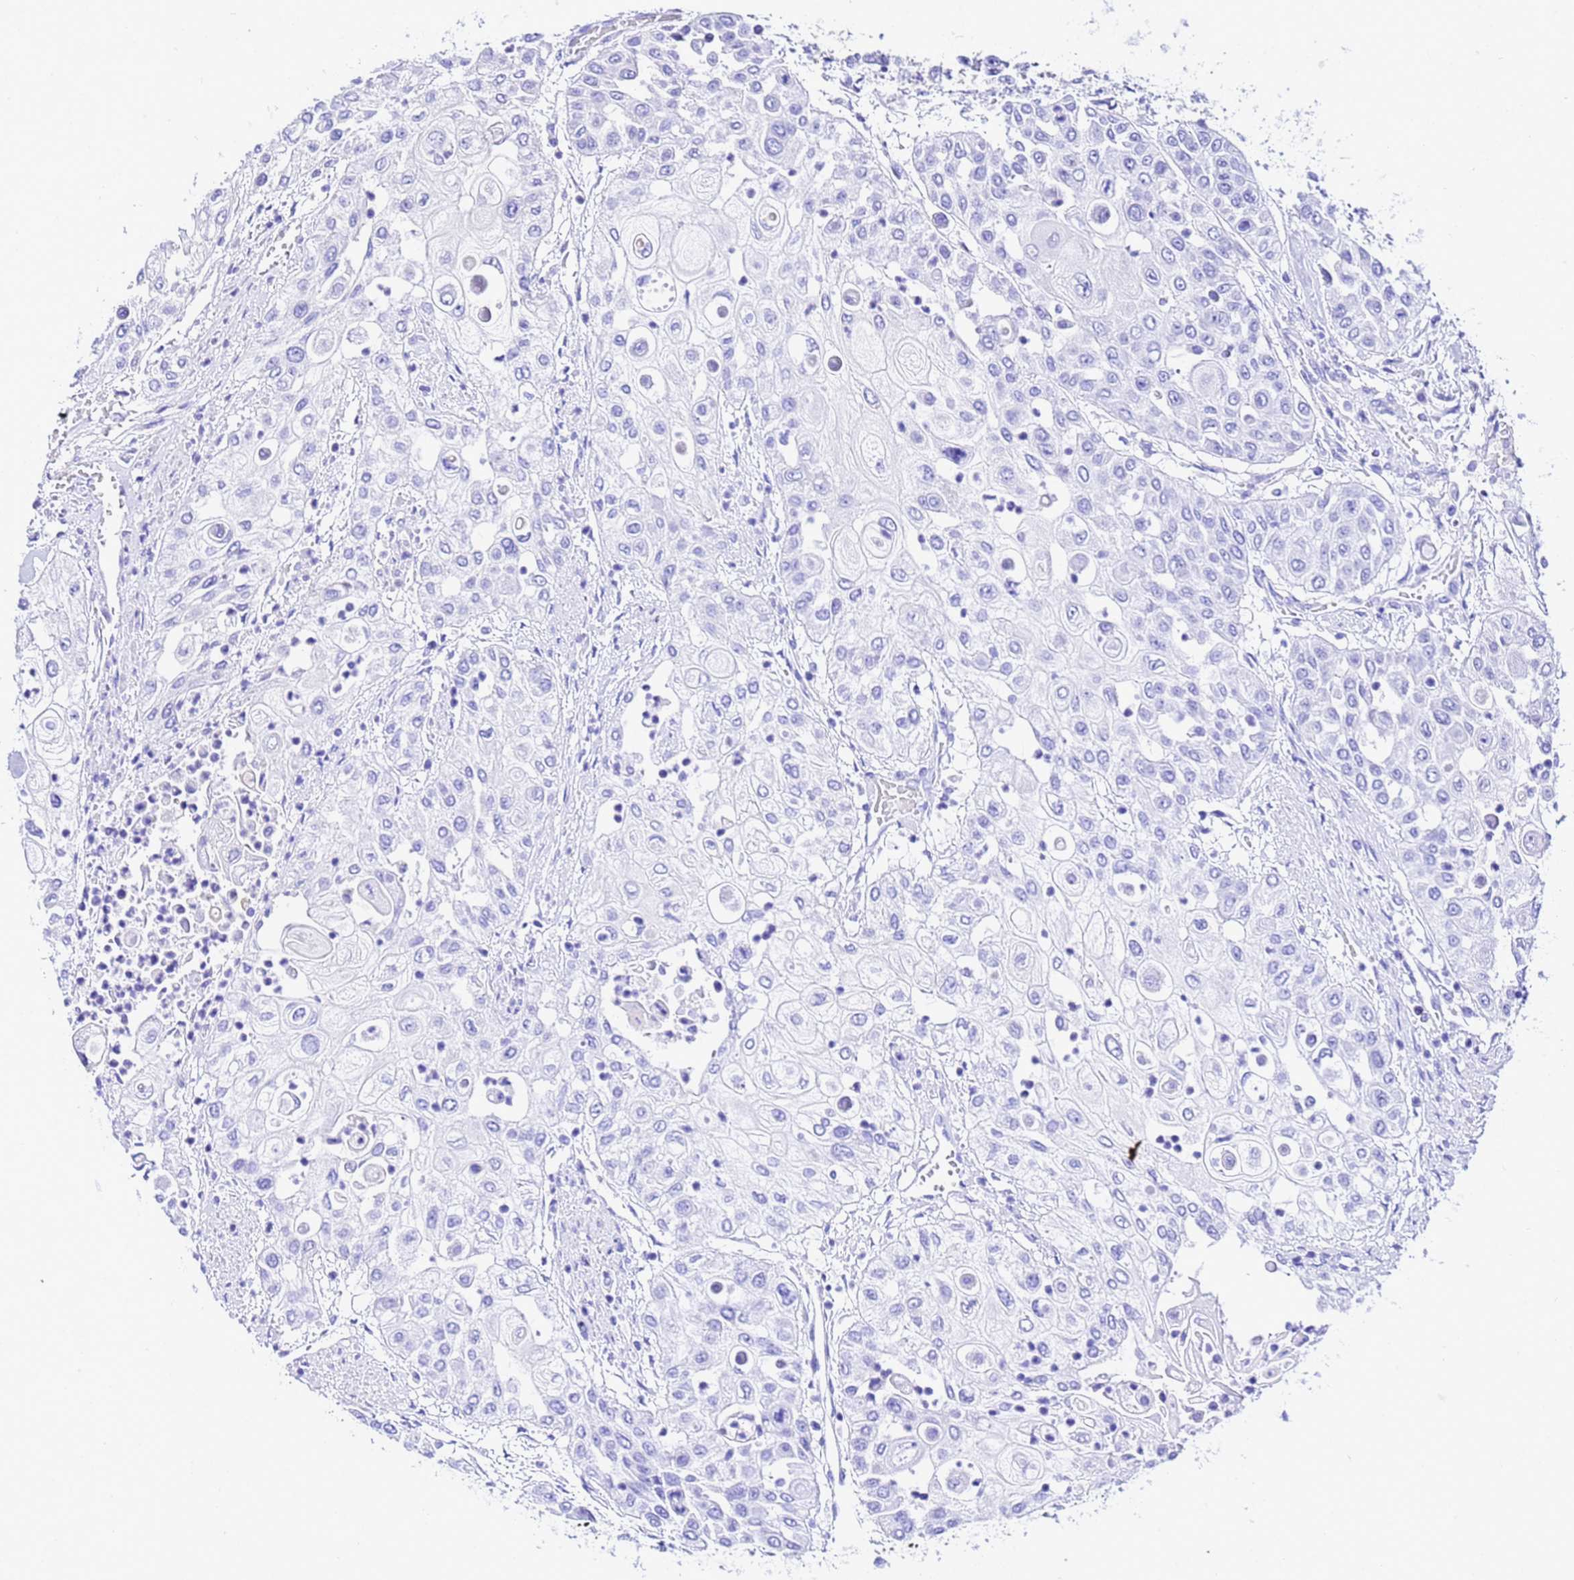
{"staining": {"intensity": "negative", "quantity": "none", "location": "none"}, "tissue": "urothelial cancer", "cell_type": "Tumor cells", "image_type": "cancer", "snomed": [{"axis": "morphology", "description": "Urothelial carcinoma, High grade"}, {"axis": "topography", "description": "Urinary bladder"}], "caption": "This image is of urothelial cancer stained with immunohistochemistry to label a protein in brown with the nuclei are counter-stained blue. There is no staining in tumor cells.", "gene": "MTERF1", "patient": {"sex": "female", "age": 79}}